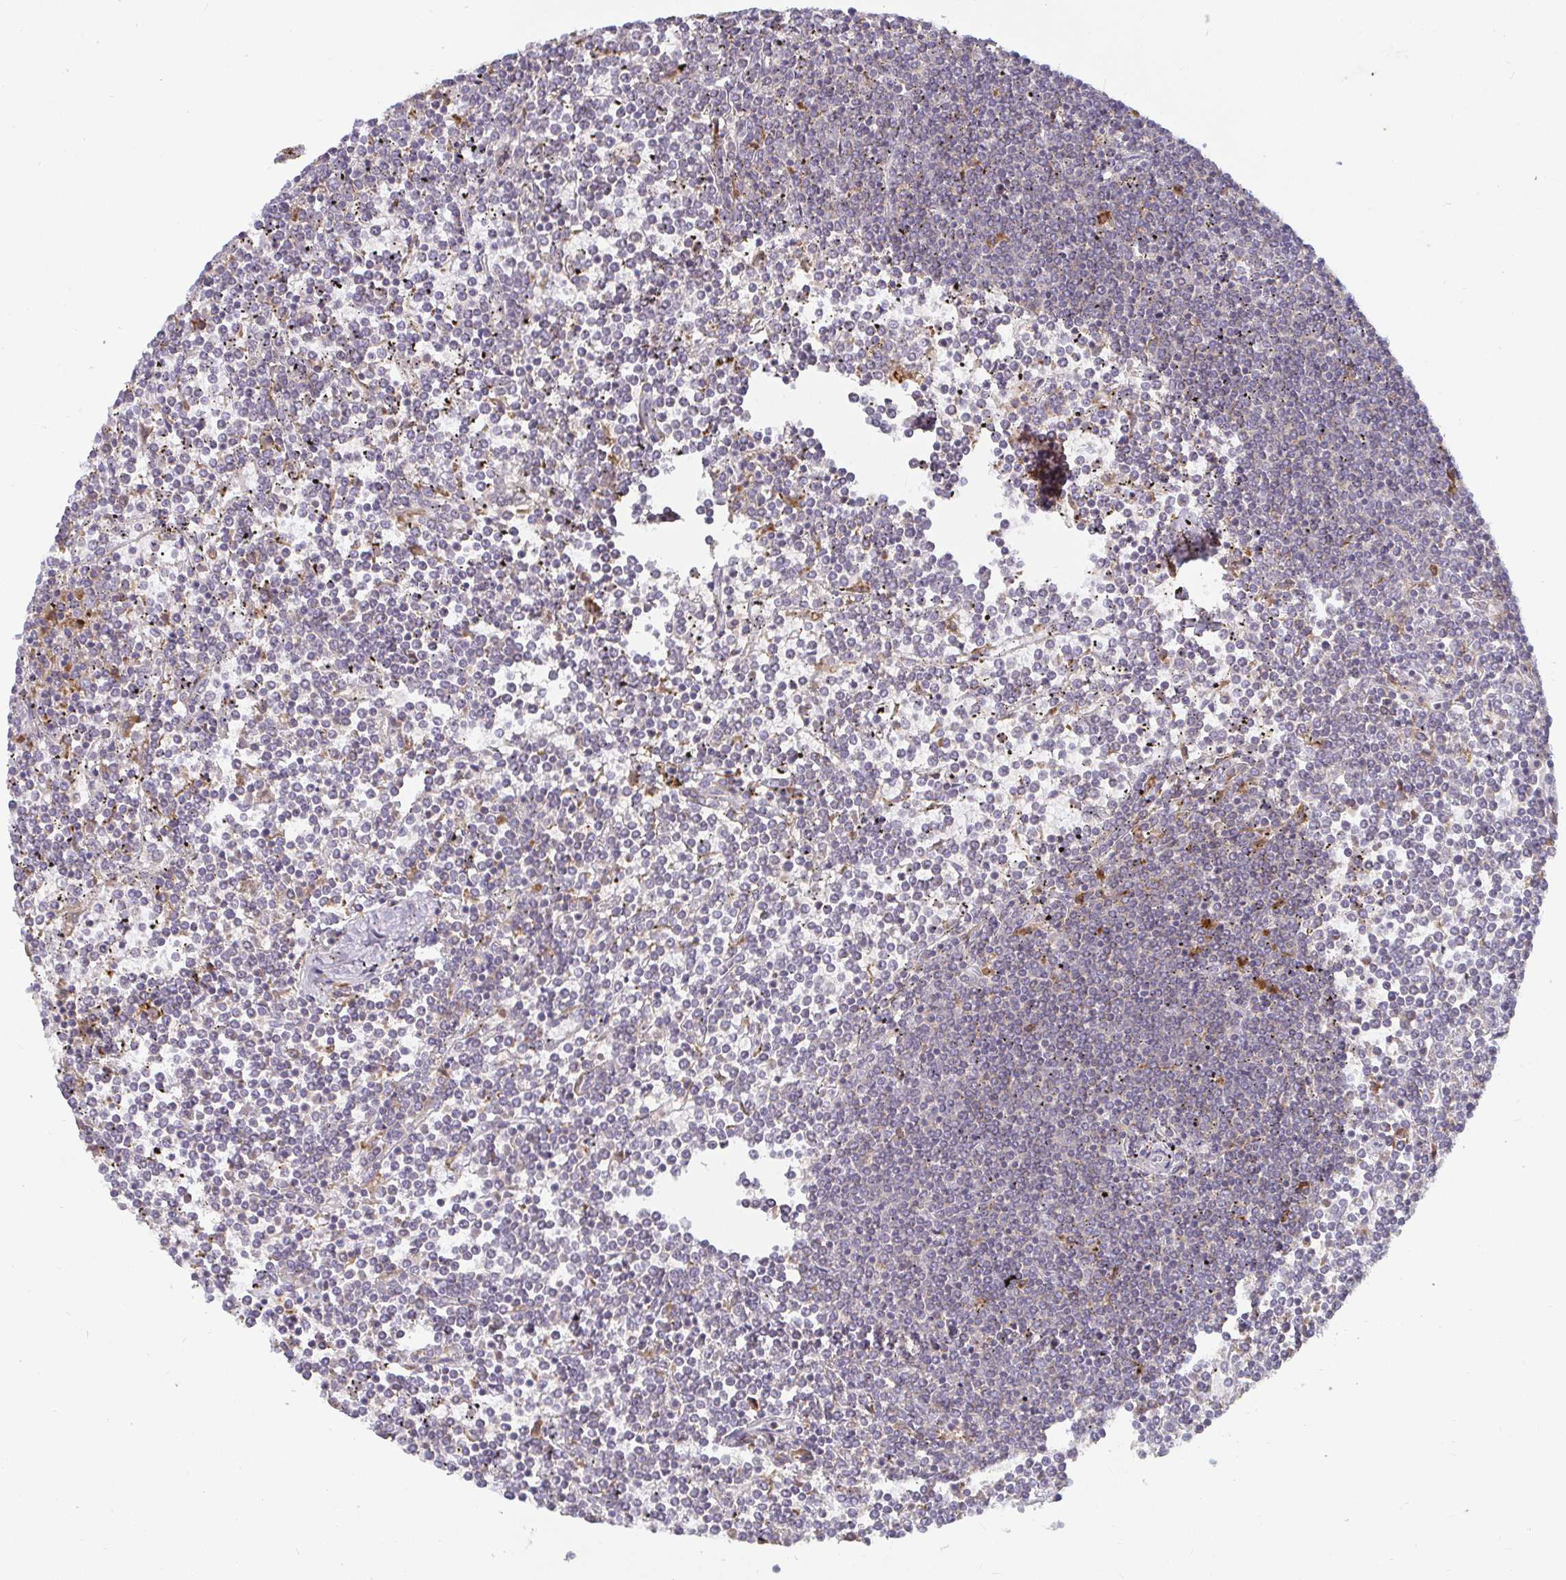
{"staining": {"intensity": "negative", "quantity": "none", "location": "none"}, "tissue": "lymphoma", "cell_type": "Tumor cells", "image_type": "cancer", "snomed": [{"axis": "morphology", "description": "Malignant lymphoma, non-Hodgkin's type, Low grade"}, {"axis": "topography", "description": "Spleen"}], "caption": "IHC histopathology image of neoplastic tissue: lymphoma stained with DAB (3,3'-diaminobenzidine) displays no significant protein staining in tumor cells.", "gene": "CDH18", "patient": {"sex": "female", "age": 19}}